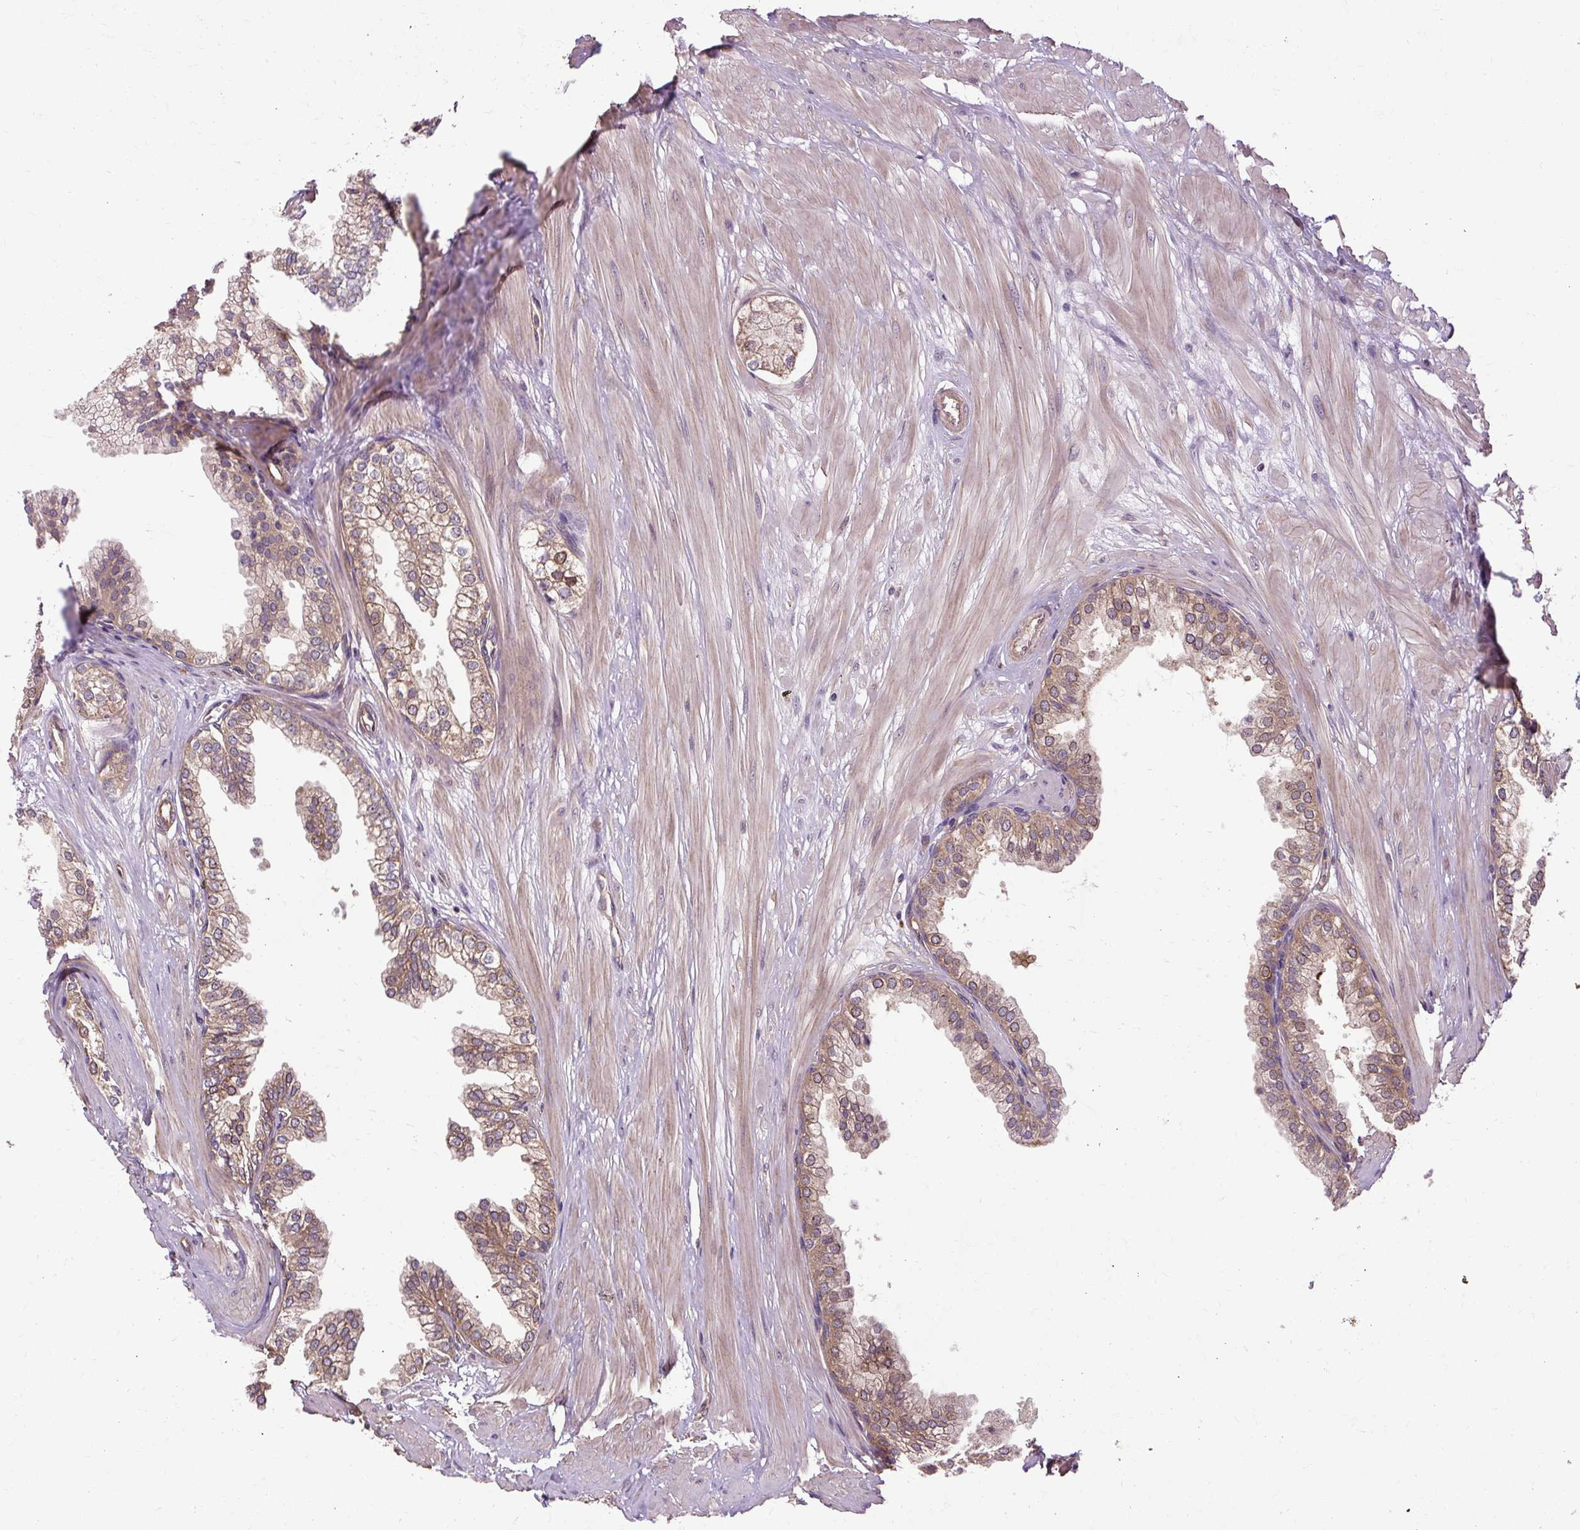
{"staining": {"intensity": "moderate", "quantity": "25%-75%", "location": "cytoplasmic/membranous"}, "tissue": "prostate", "cell_type": "Glandular cells", "image_type": "normal", "snomed": [{"axis": "morphology", "description": "Normal tissue, NOS"}, {"axis": "topography", "description": "Prostate"}, {"axis": "topography", "description": "Peripheral nerve tissue"}], "caption": "Prostate stained with a brown dye demonstrates moderate cytoplasmic/membranous positive positivity in approximately 25%-75% of glandular cells.", "gene": "FLRT1", "patient": {"sex": "male", "age": 55}}